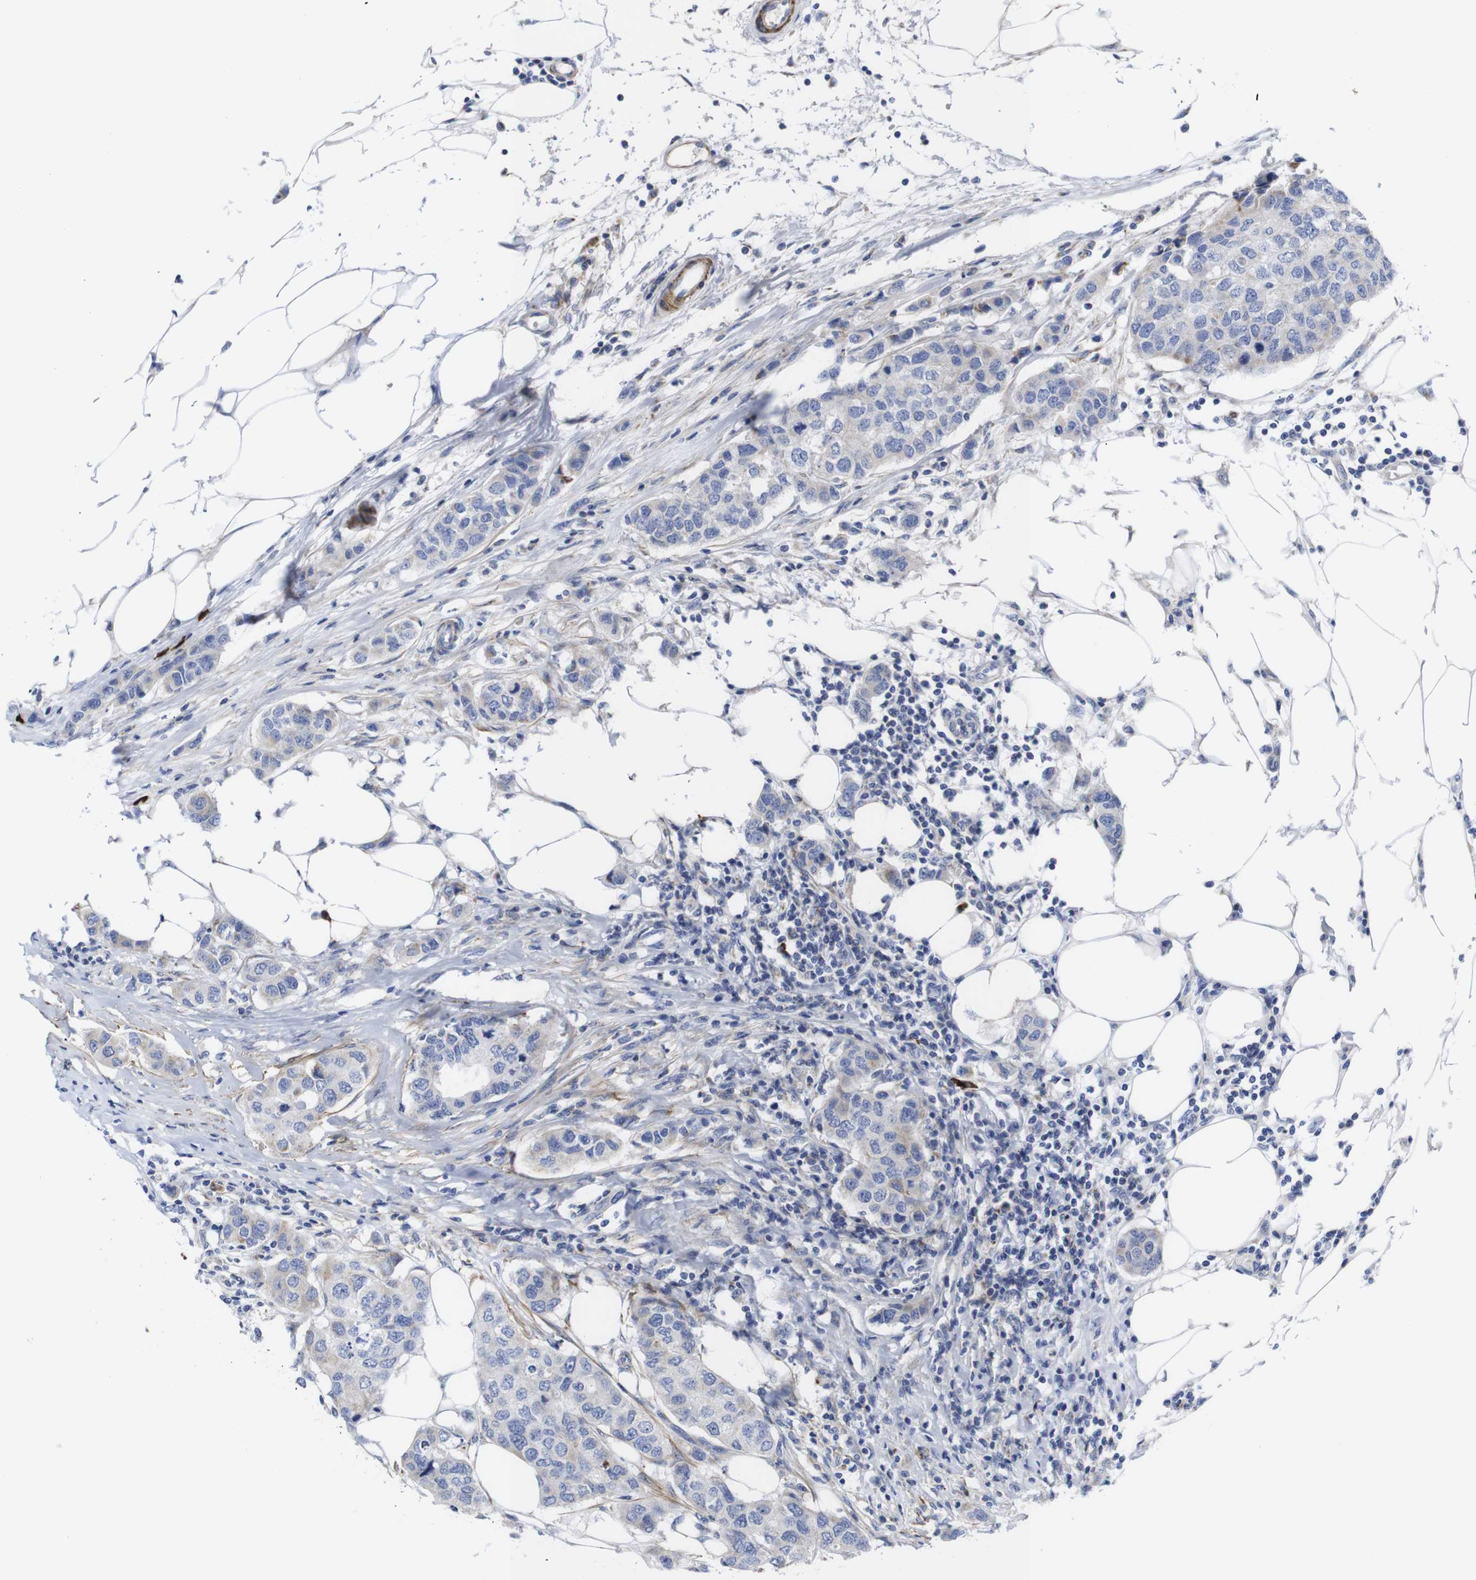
{"staining": {"intensity": "weak", "quantity": "<25%", "location": "cytoplasmic/membranous"}, "tissue": "breast cancer", "cell_type": "Tumor cells", "image_type": "cancer", "snomed": [{"axis": "morphology", "description": "Duct carcinoma"}, {"axis": "topography", "description": "Breast"}], "caption": "IHC of breast cancer (intraductal carcinoma) displays no staining in tumor cells.", "gene": "LRRC55", "patient": {"sex": "female", "age": 50}}